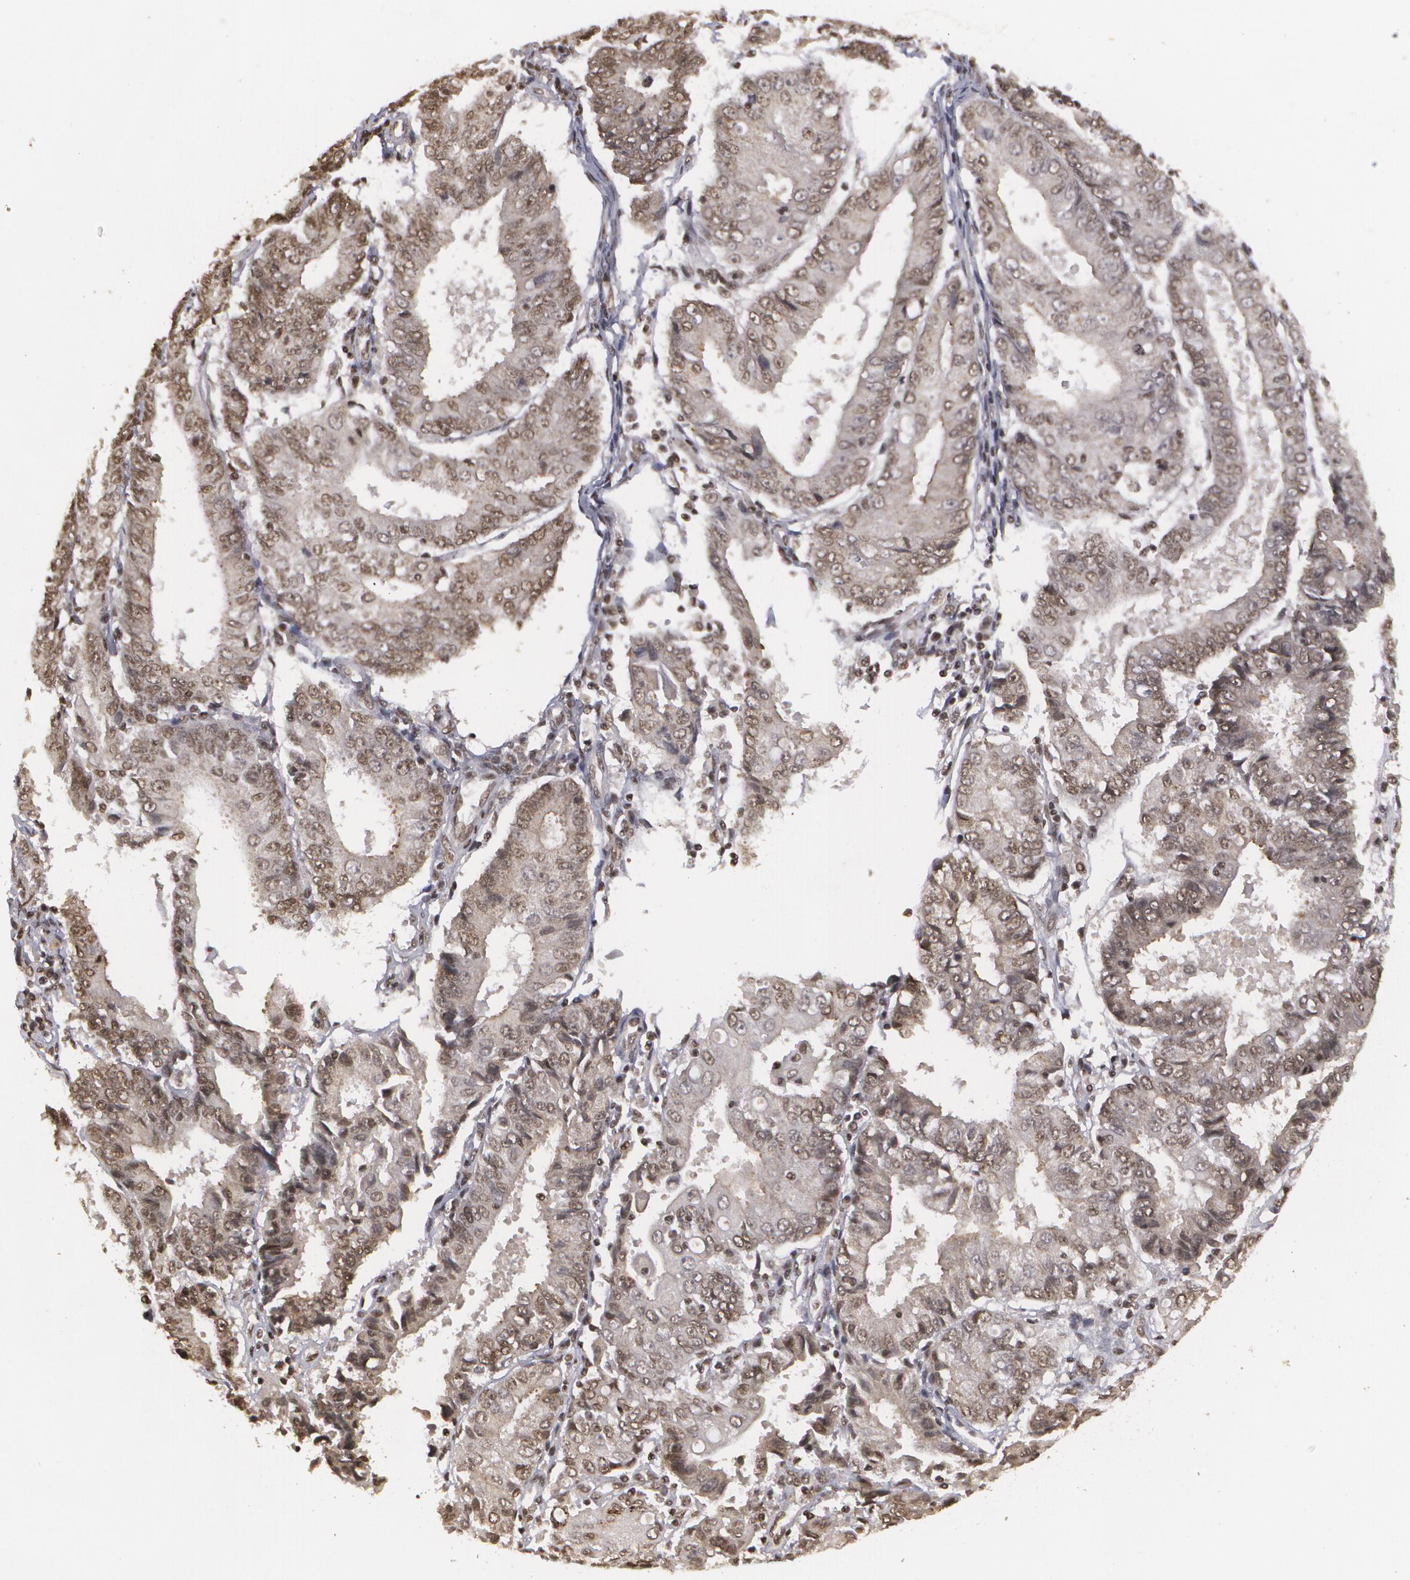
{"staining": {"intensity": "weak", "quantity": ">75%", "location": "nuclear"}, "tissue": "endometrial cancer", "cell_type": "Tumor cells", "image_type": "cancer", "snomed": [{"axis": "morphology", "description": "Adenocarcinoma, NOS"}, {"axis": "topography", "description": "Endometrium"}], "caption": "IHC micrograph of neoplastic tissue: endometrial adenocarcinoma stained using IHC displays low levels of weak protein expression localized specifically in the nuclear of tumor cells, appearing as a nuclear brown color.", "gene": "RXRB", "patient": {"sex": "female", "age": 75}}